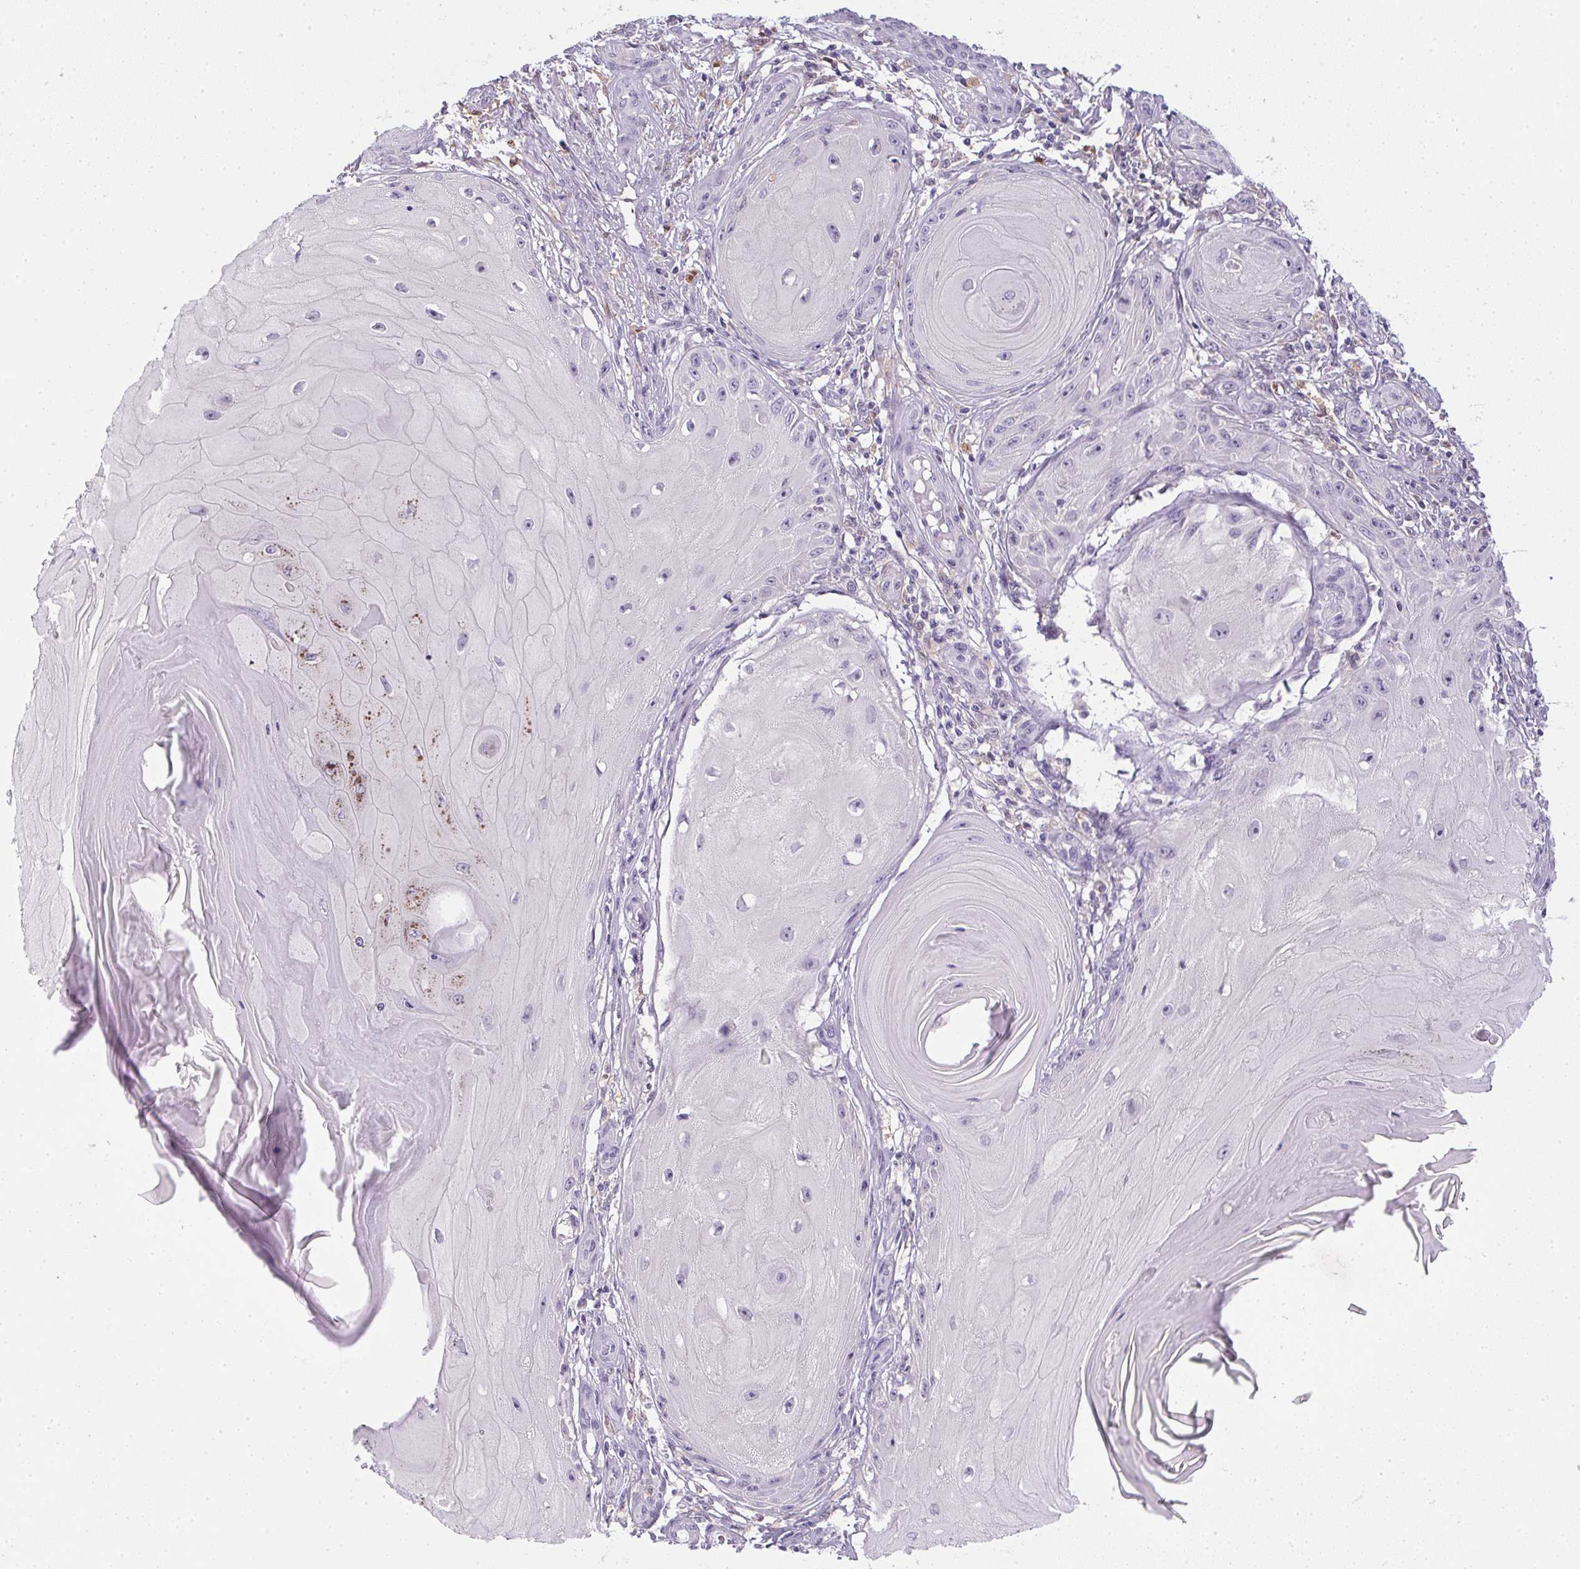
{"staining": {"intensity": "negative", "quantity": "none", "location": "none"}, "tissue": "skin cancer", "cell_type": "Tumor cells", "image_type": "cancer", "snomed": [{"axis": "morphology", "description": "Squamous cell carcinoma, NOS"}, {"axis": "topography", "description": "Skin"}], "caption": "Tumor cells are negative for protein expression in human skin cancer.", "gene": "DNAJC5G", "patient": {"sex": "female", "age": 77}}